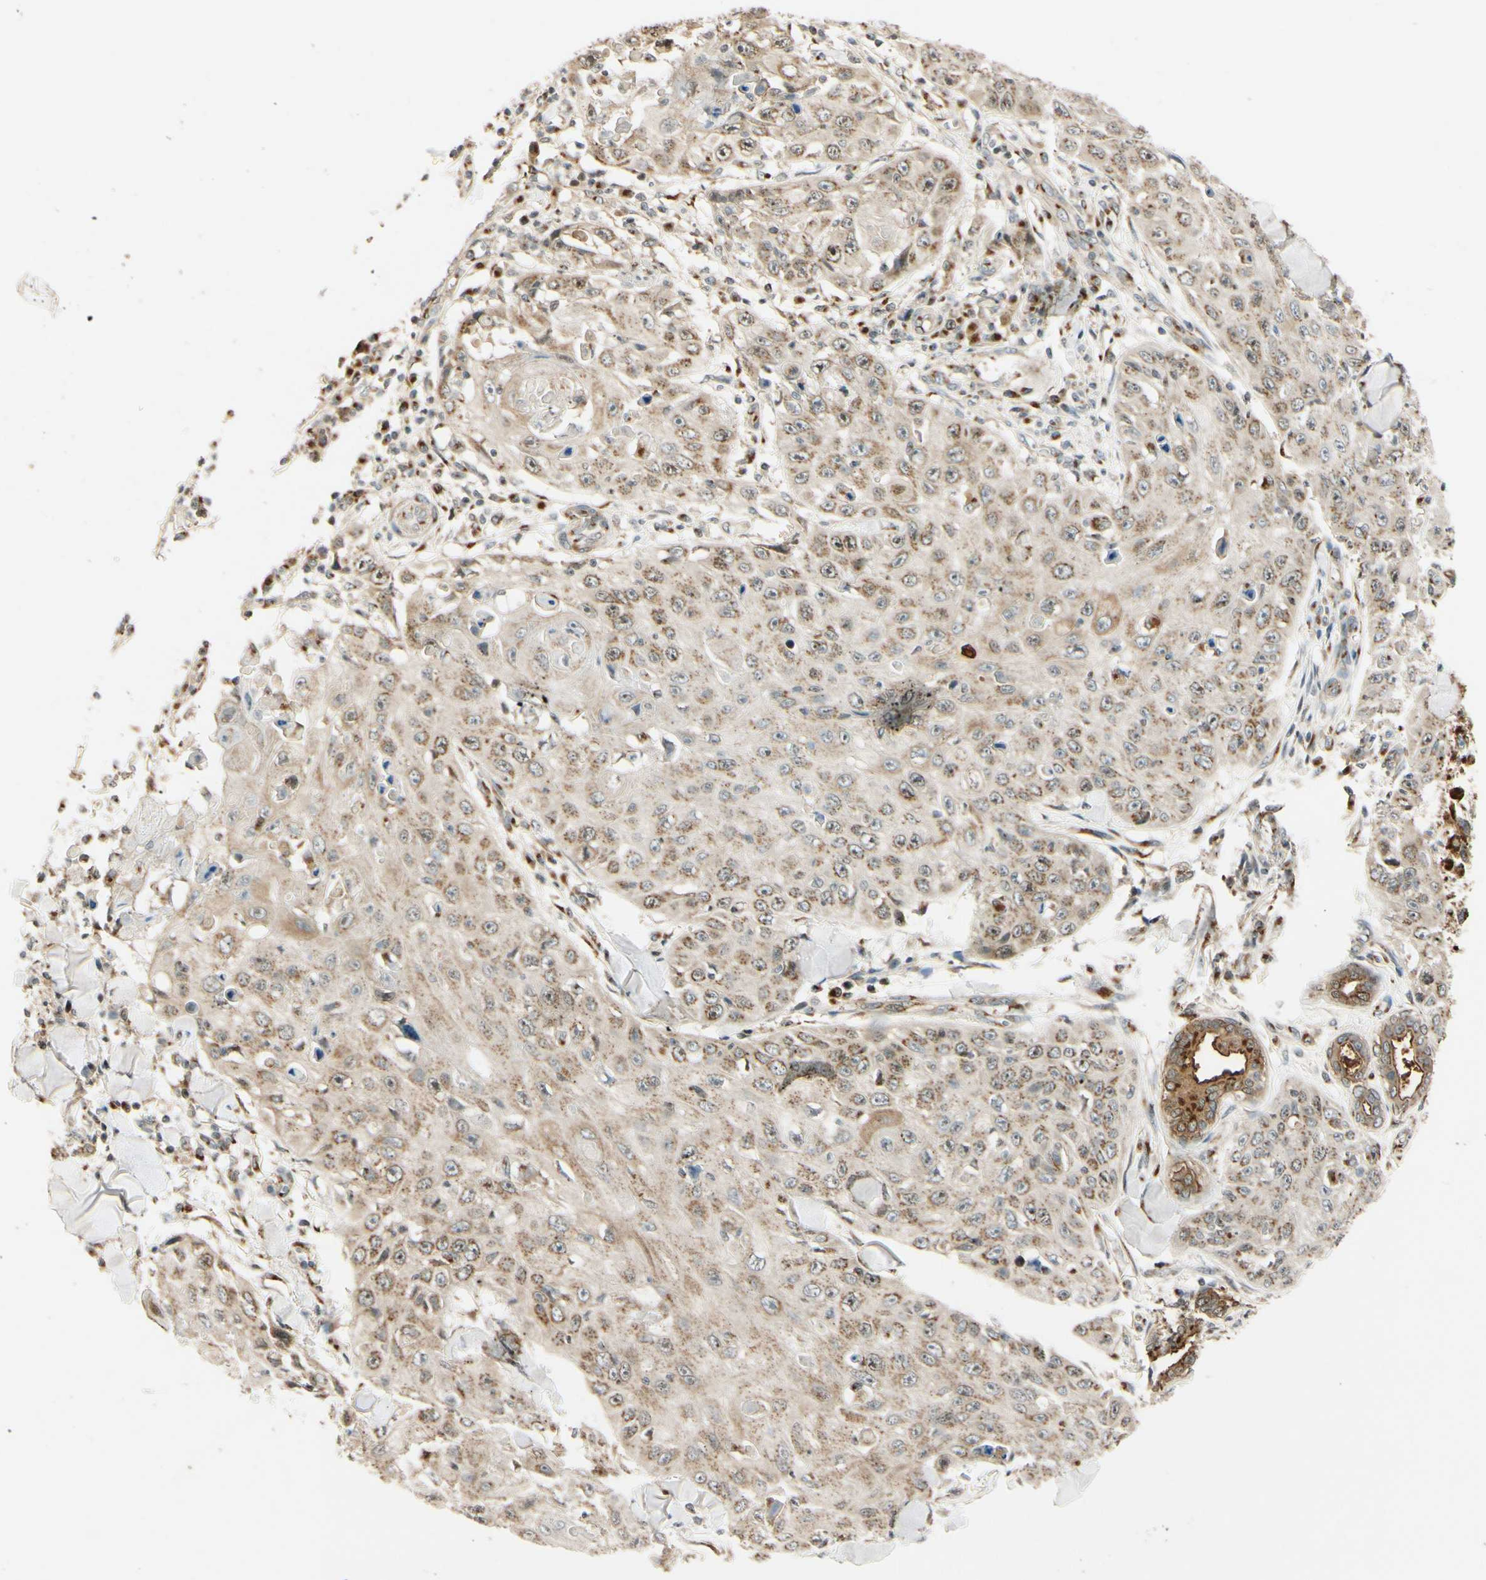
{"staining": {"intensity": "weak", "quantity": "25%-75%", "location": "cytoplasmic/membranous"}, "tissue": "skin cancer", "cell_type": "Tumor cells", "image_type": "cancer", "snomed": [{"axis": "morphology", "description": "Squamous cell carcinoma, NOS"}, {"axis": "topography", "description": "Skin"}], "caption": "Immunohistochemistry of skin cancer (squamous cell carcinoma) demonstrates low levels of weak cytoplasmic/membranous expression in about 25%-75% of tumor cells. (Stains: DAB (3,3'-diaminobenzidine) in brown, nuclei in blue, Microscopy: brightfield microscopy at high magnification).", "gene": "NEO1", "patient": {"sex": "male", "age": 86}}